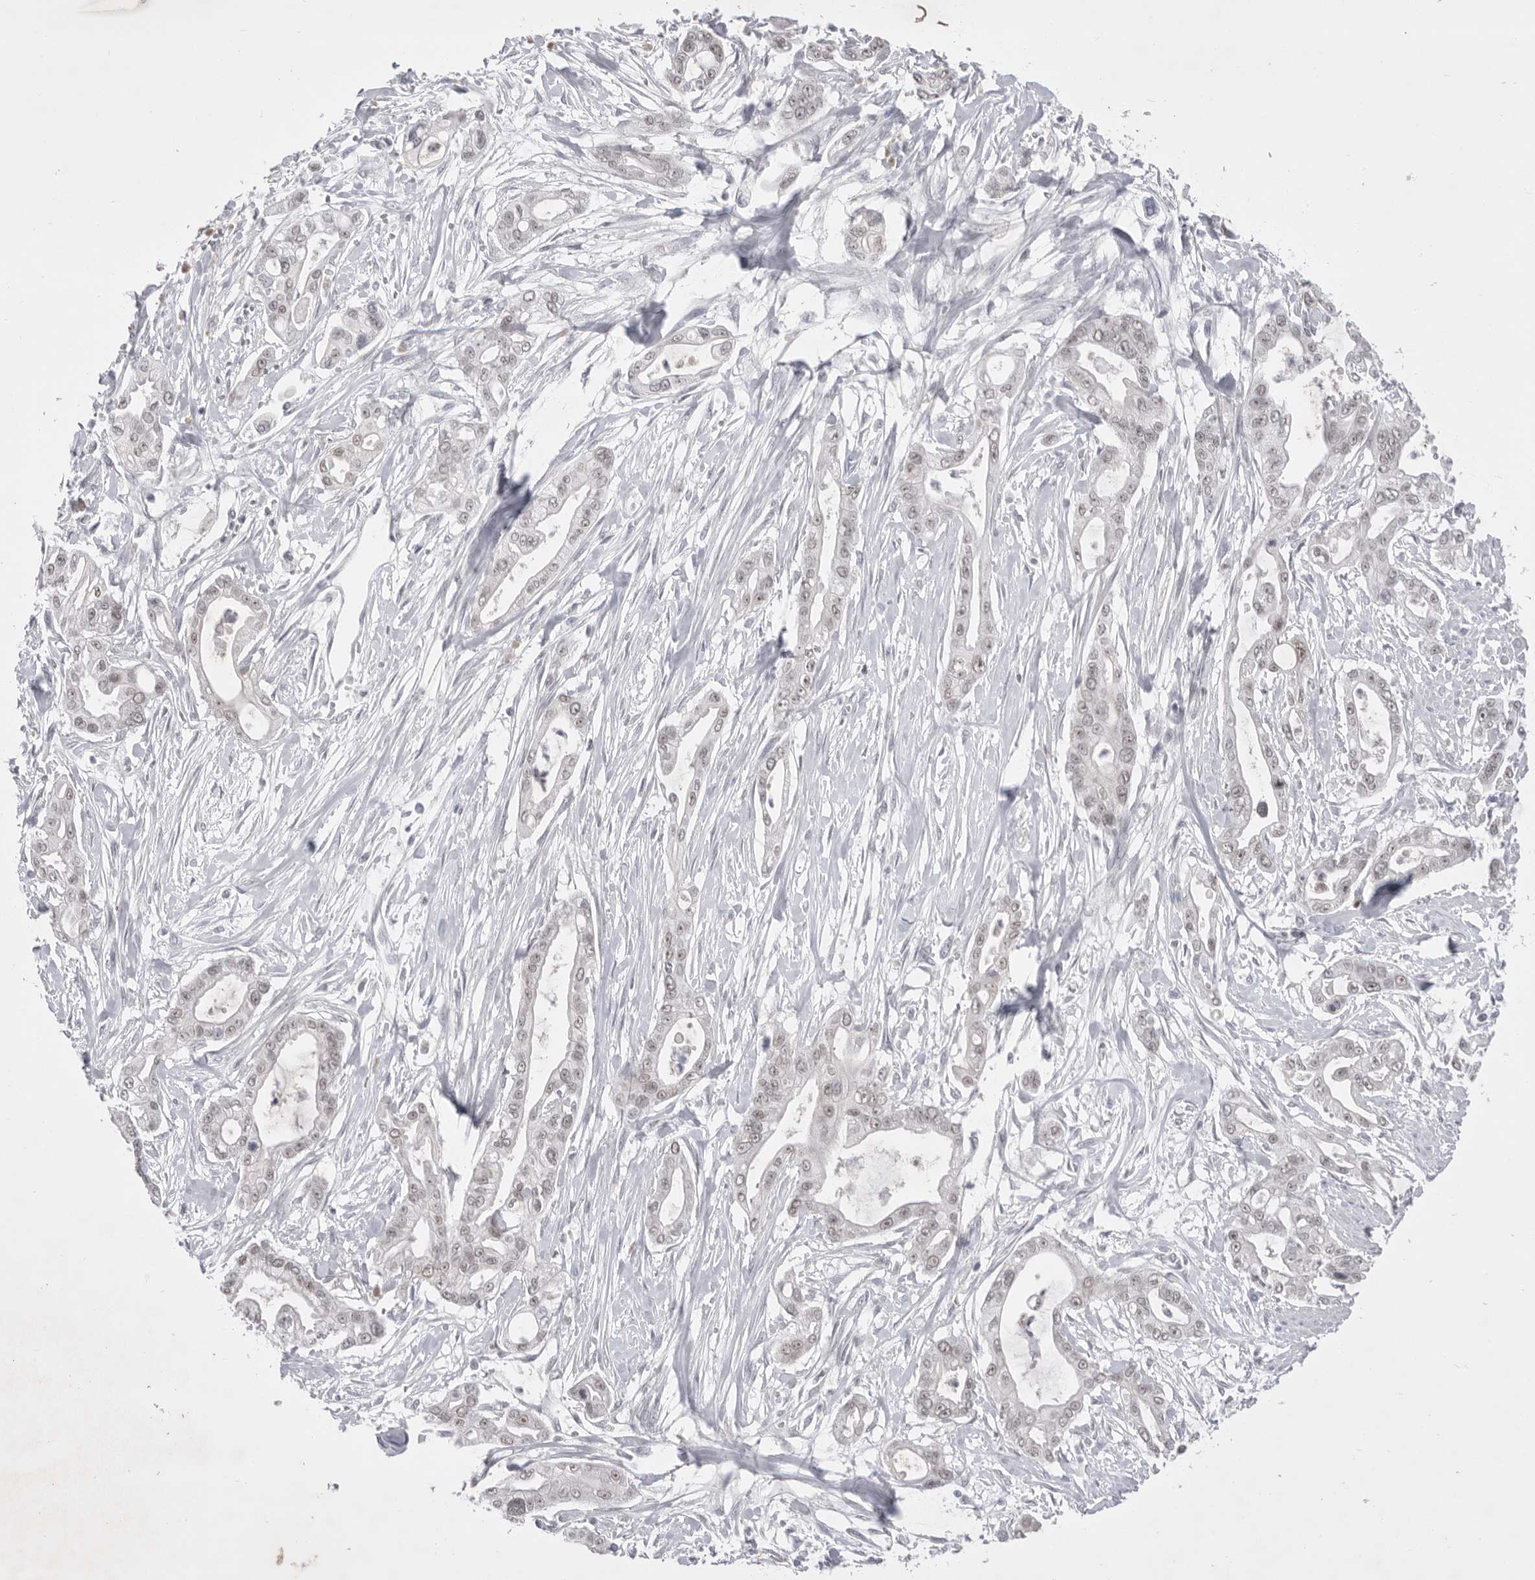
{"staining": {"intensity": "weak", "quantity": "25%-75%", "location": "nuclear"}, "tissue": "pancreatic cancer", "cell_type": "Tumor cells", "image_type": "cancer", "snomed": [{"axis": "morphology", "description": "Adenocarcinoma, NOS"}, {"axis": "topography", "description": "Pancreas"}], "caption": "There is low levels of weak nuclear positivity in tumor cells of pancreatic cancer, as demonstrated by immunohistochemical staining (brown color).", "gene": "ZBTB7B", "patient": {"sex": "male", "age": 68}}